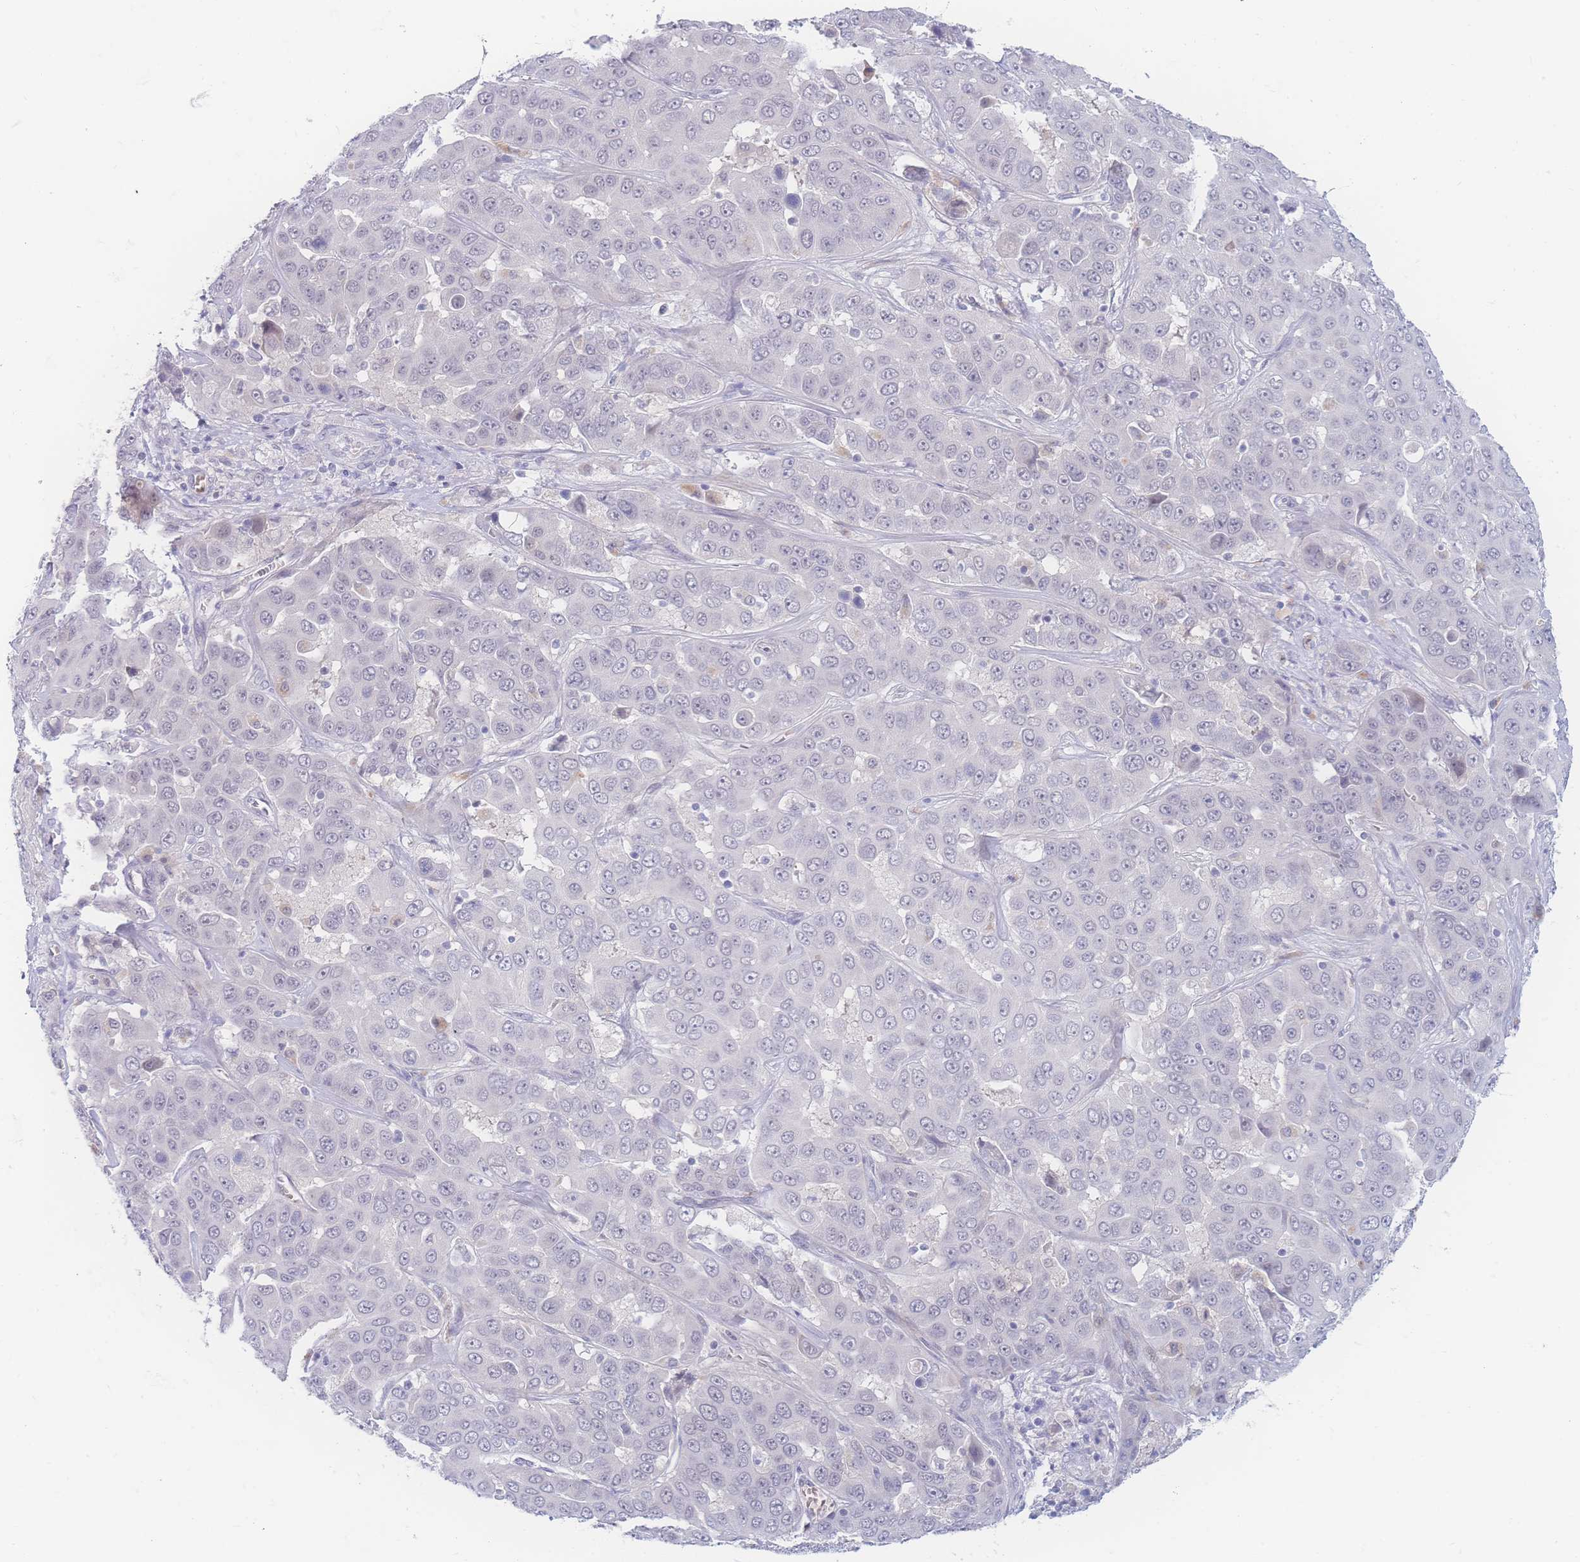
{"staining": {"intensity": "negative", "quantity": "none", "location": "none"}, "tissue": "liver cancer", "cell_type": "Tumor cells", "image_type": "cancer", "snomed": [{"axis": "morphology", "description": "Cholangiocarcinoma"}, {"axis": "topography", "description": "Liver"}], "caption": "DAB (3,3'-diaminobenzidine) immunohistochemical staining of human liver cholangiocarcinoma shows no significant positivity in tumor cells.", "gene": "PRSS22", "patient": {"sex": "female", "age": 52}}